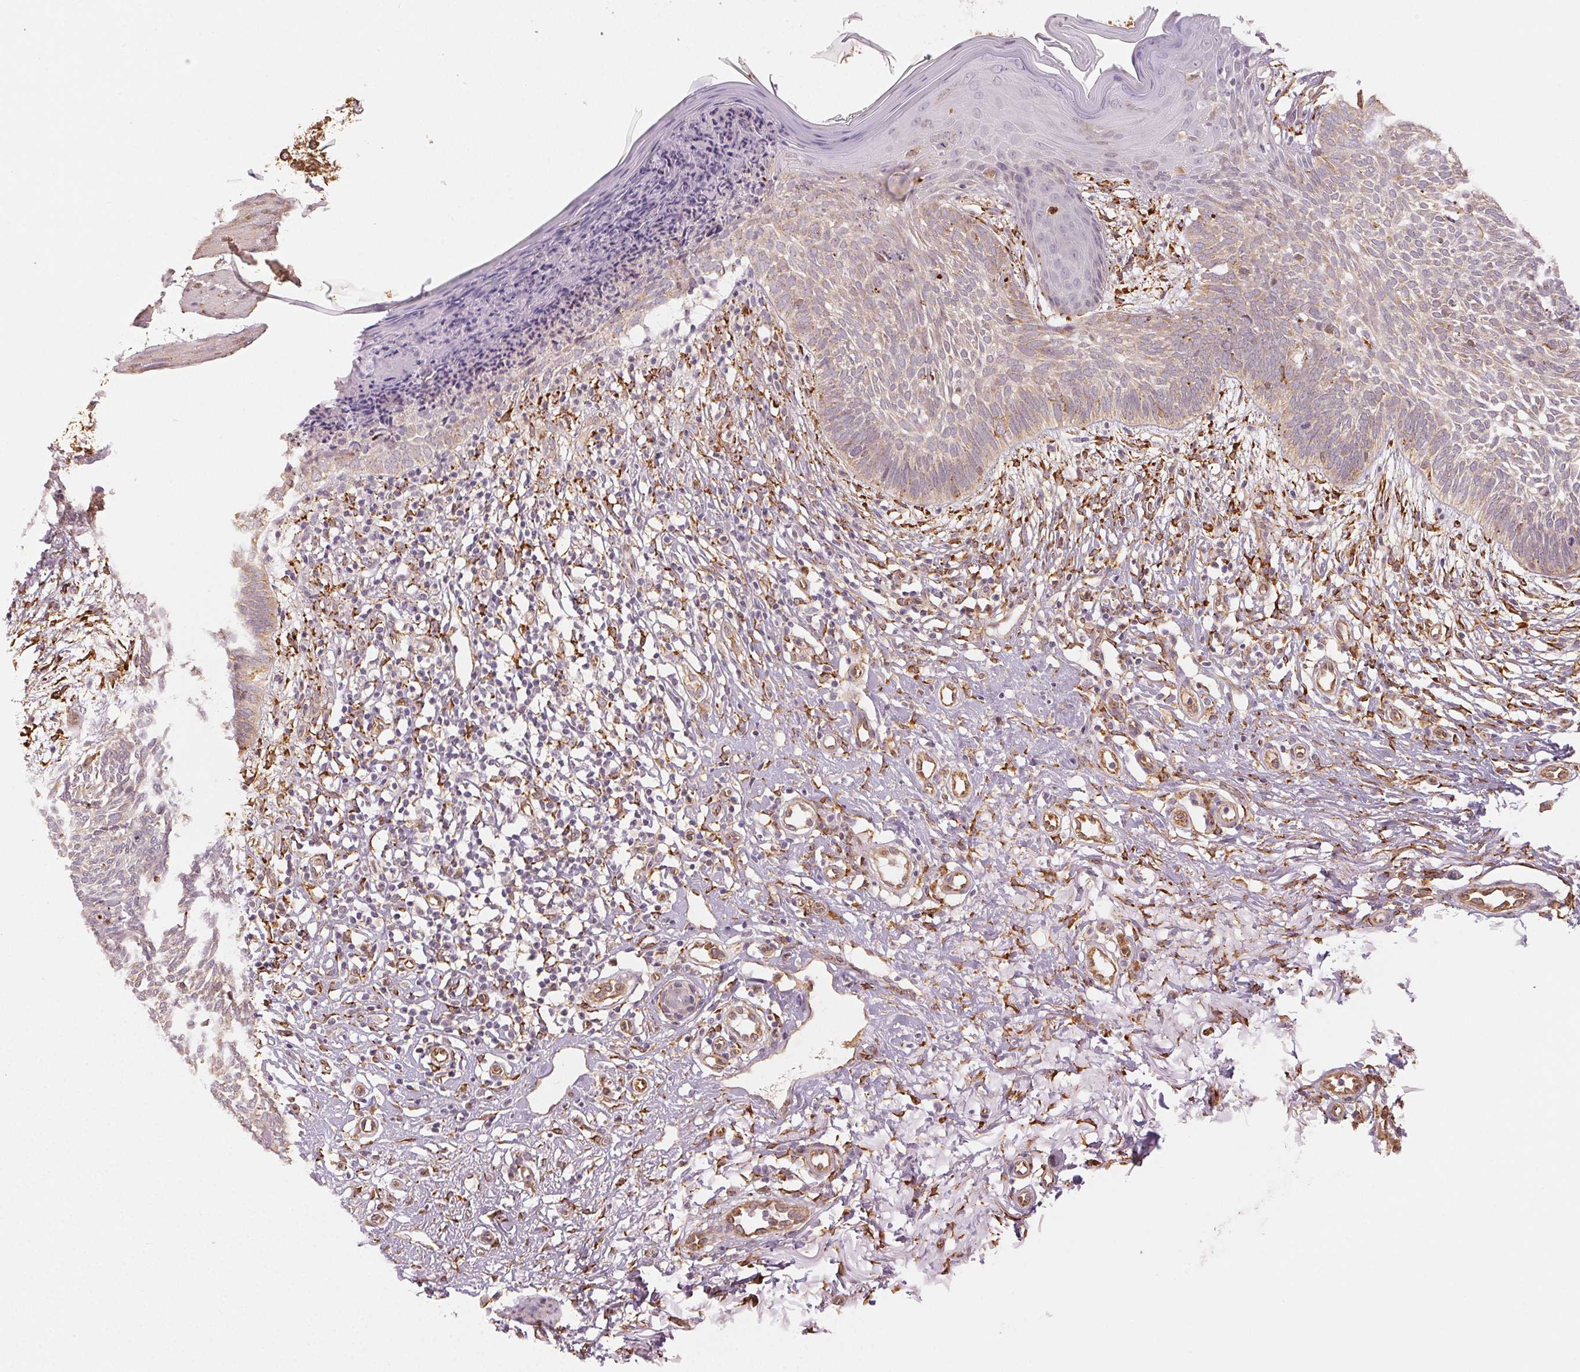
{"staining": {"intensity": "weak", "quantity": "<25%", "location": "cytoplasmic/membranous"}, "tissue": "skin cancer", "cell_type": "Tumor cells", "image_type": "cancer", "snomed": [{"axis": "morphology", "description": "Basal cell carcinoma"}, {"axis": "topography", "description": "Skin"}], "caption": "High magnification brightfield microscopy of skin cancer (basal cell carcinoma) stained with DAB (brown) and counterstained with hematoxylin (blue): tumor cells show no significant expression.", "gene": "RCN3", "patient": {"sex": "female", "age": 84}}